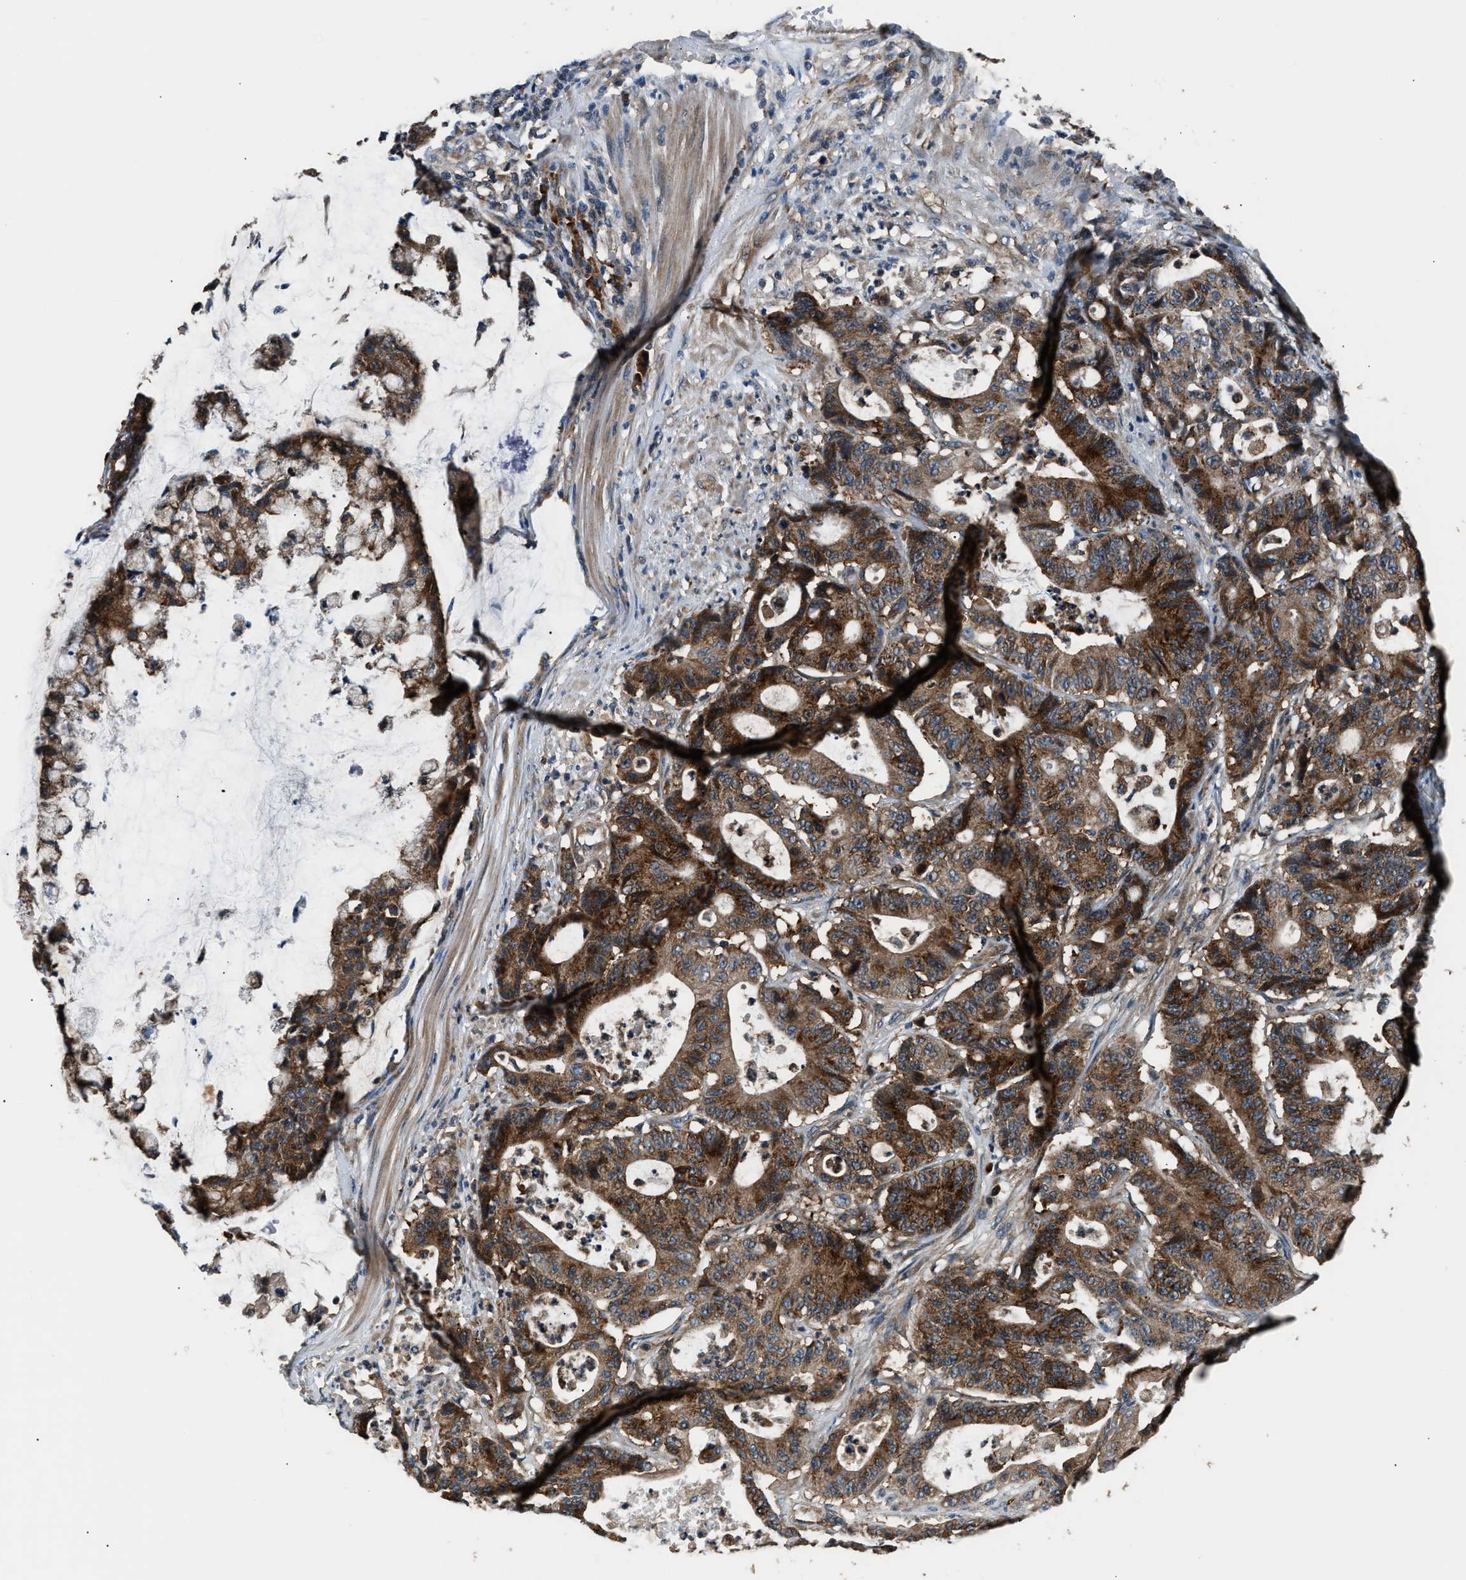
{"staining": {"intensity": "strong", "quantity": ">75%", "location": "cytoplasmic/membranous"}, "tissue": "colorectal cancer", "cell_type": "Tumor cells", "image_type": "cancer", "snomed": [{"axis": "morphology", "description": "Adenocarcinoma, NOS"}, {"axis": "topography", "description": "Colon"}], "caption": "Immunohistochemistry (IHC) (DAB (3,3'-diaminobenzidine)) staining of colorectal cancer demonstrates strong cytoplasmic/membranous protein expression in about >75% of tumor cells.", "gene": "IMPDH2", "patient": {"sex": "female", "age": 84}}